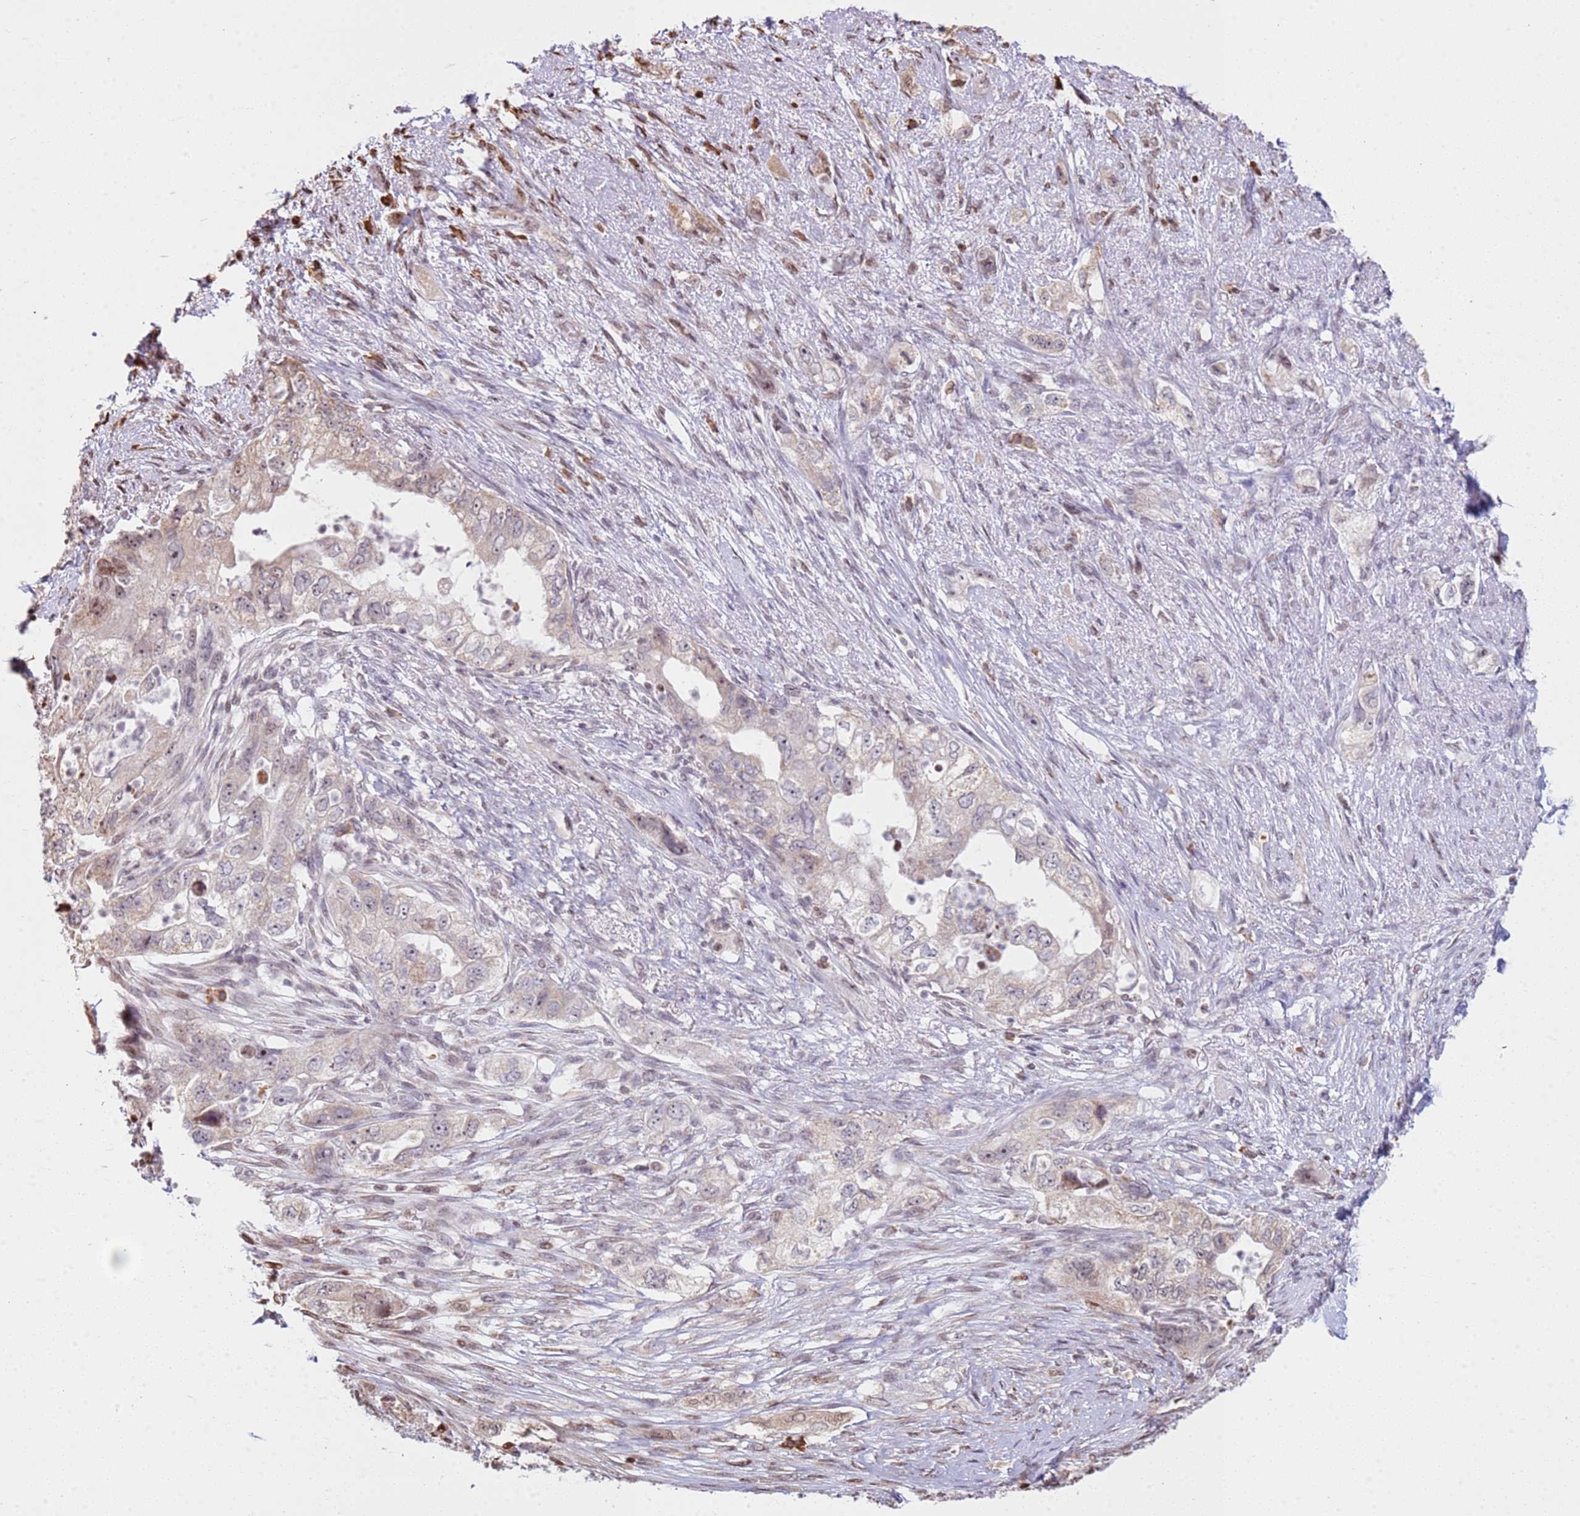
{"staining": {"intensity": "weak", "quantity": "<25%", "location": "cytoplasmic/membranous"}, "tissue": "pancreatic cancer", "cell_type": "Tumor cells", "image_type": "cancer", "snomed": [{"axis": "morphology", "description": "Adenocarcinoma, NOS"}, {"axis": "topography", "description": "Pancreas"}], "caption": "An image of human adenocarcinoma (pancreatic) is negative for staining in tumor cells.", "gene": "SCAF1", "patient": {"sex": "female", "age": 73}}